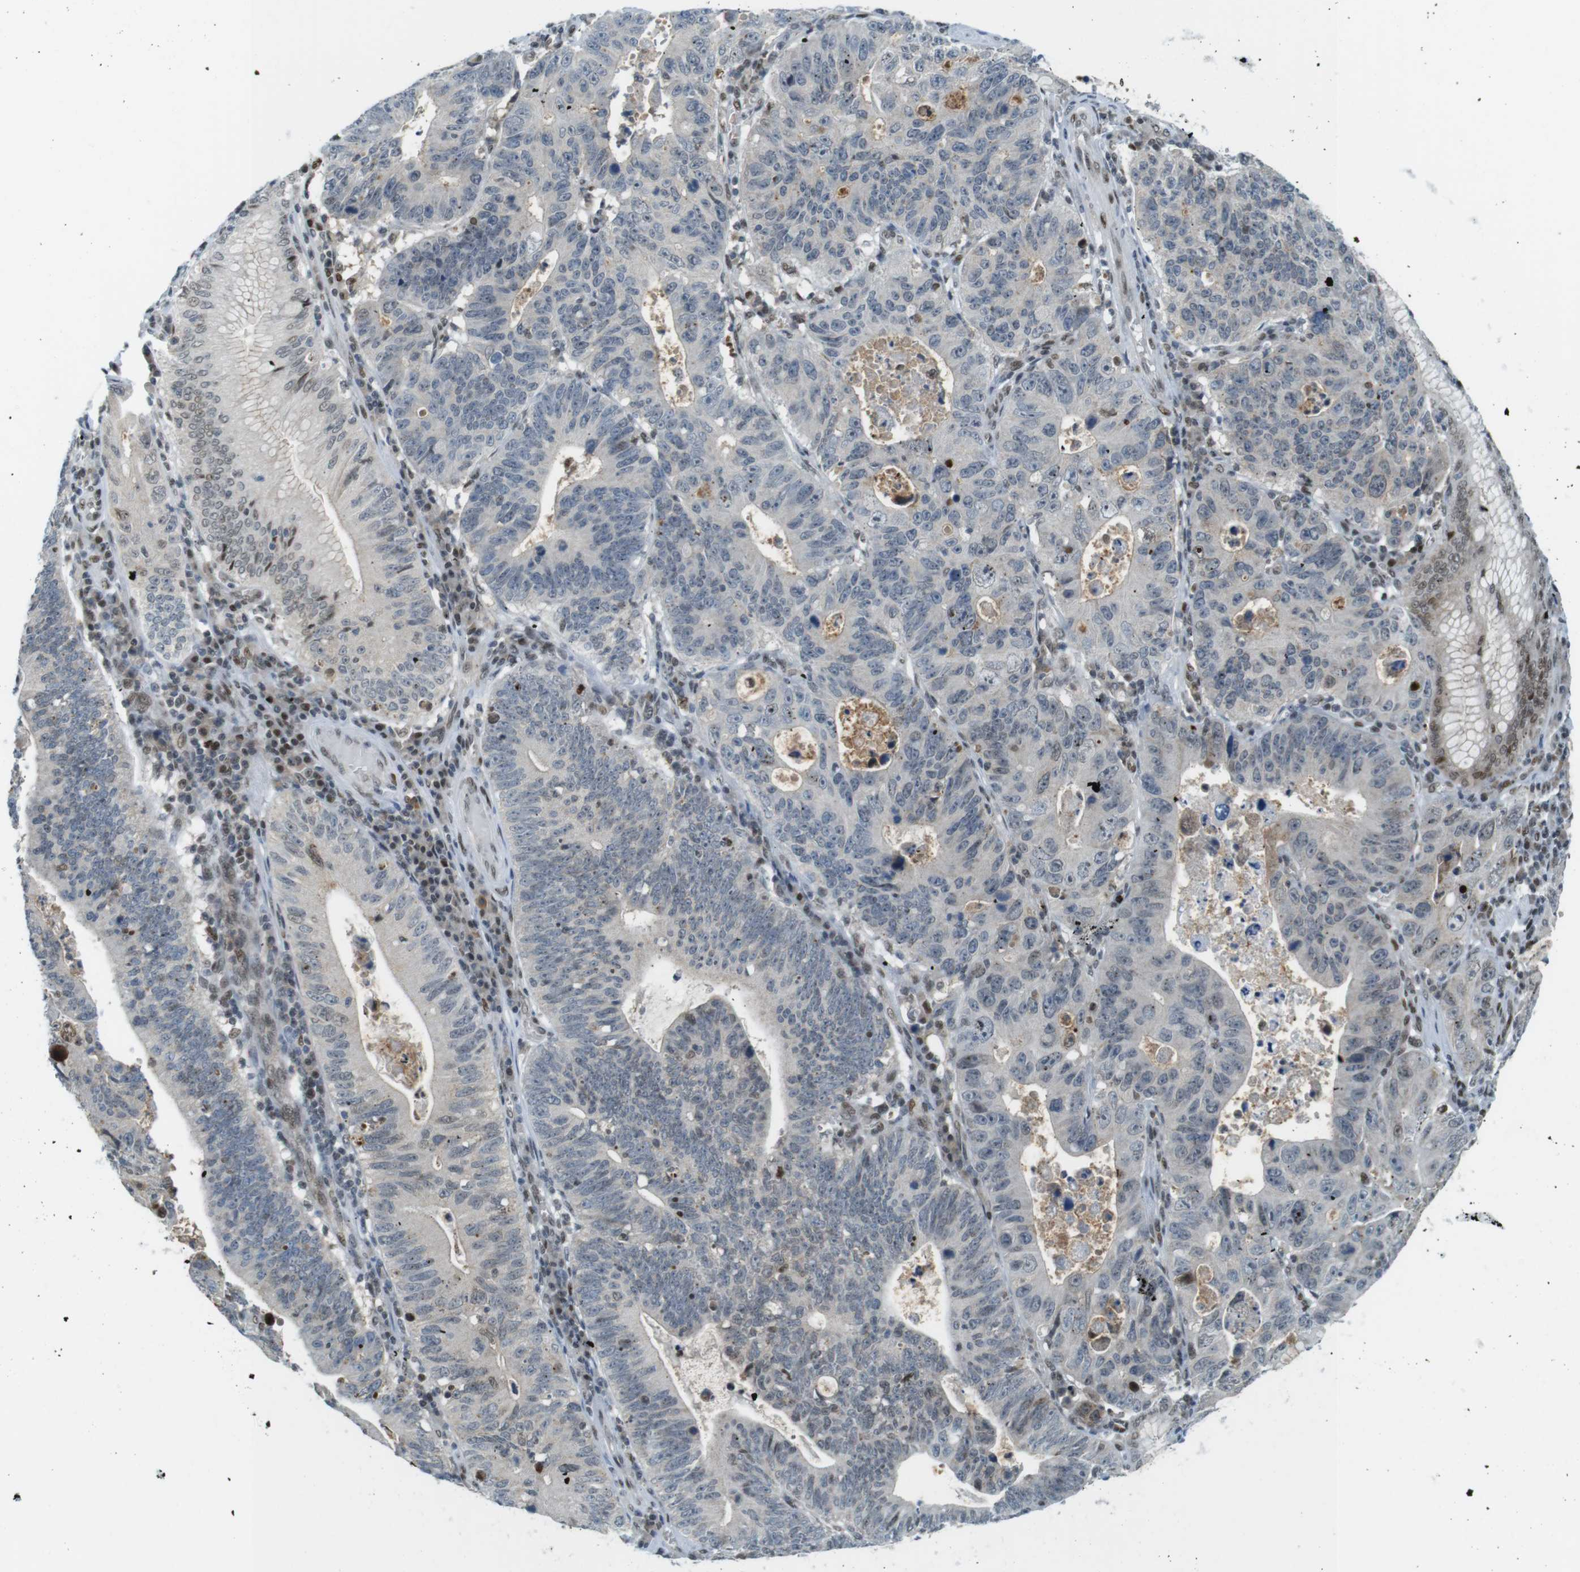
{"staining": {"intensity": "weak", "quantity": "<25%", "location": "nuclear"}, "tissue": "stomach cancer", "cell_type": "Tumor cells", "image_type": "cancer", "snomed": [{"axis": "morphology", "description": "Adenocarcinoma, NOS"}, {"axis": "topography", "description": "Stomach"}], "caption": "An IHC photomicrograph of adenocarcinoma (stomach) is shown. There is no staining in tumor cells of adenocarcinoma (stomach).", "gene": "UBB", "patient": {"sex": "male", "age": 59}}